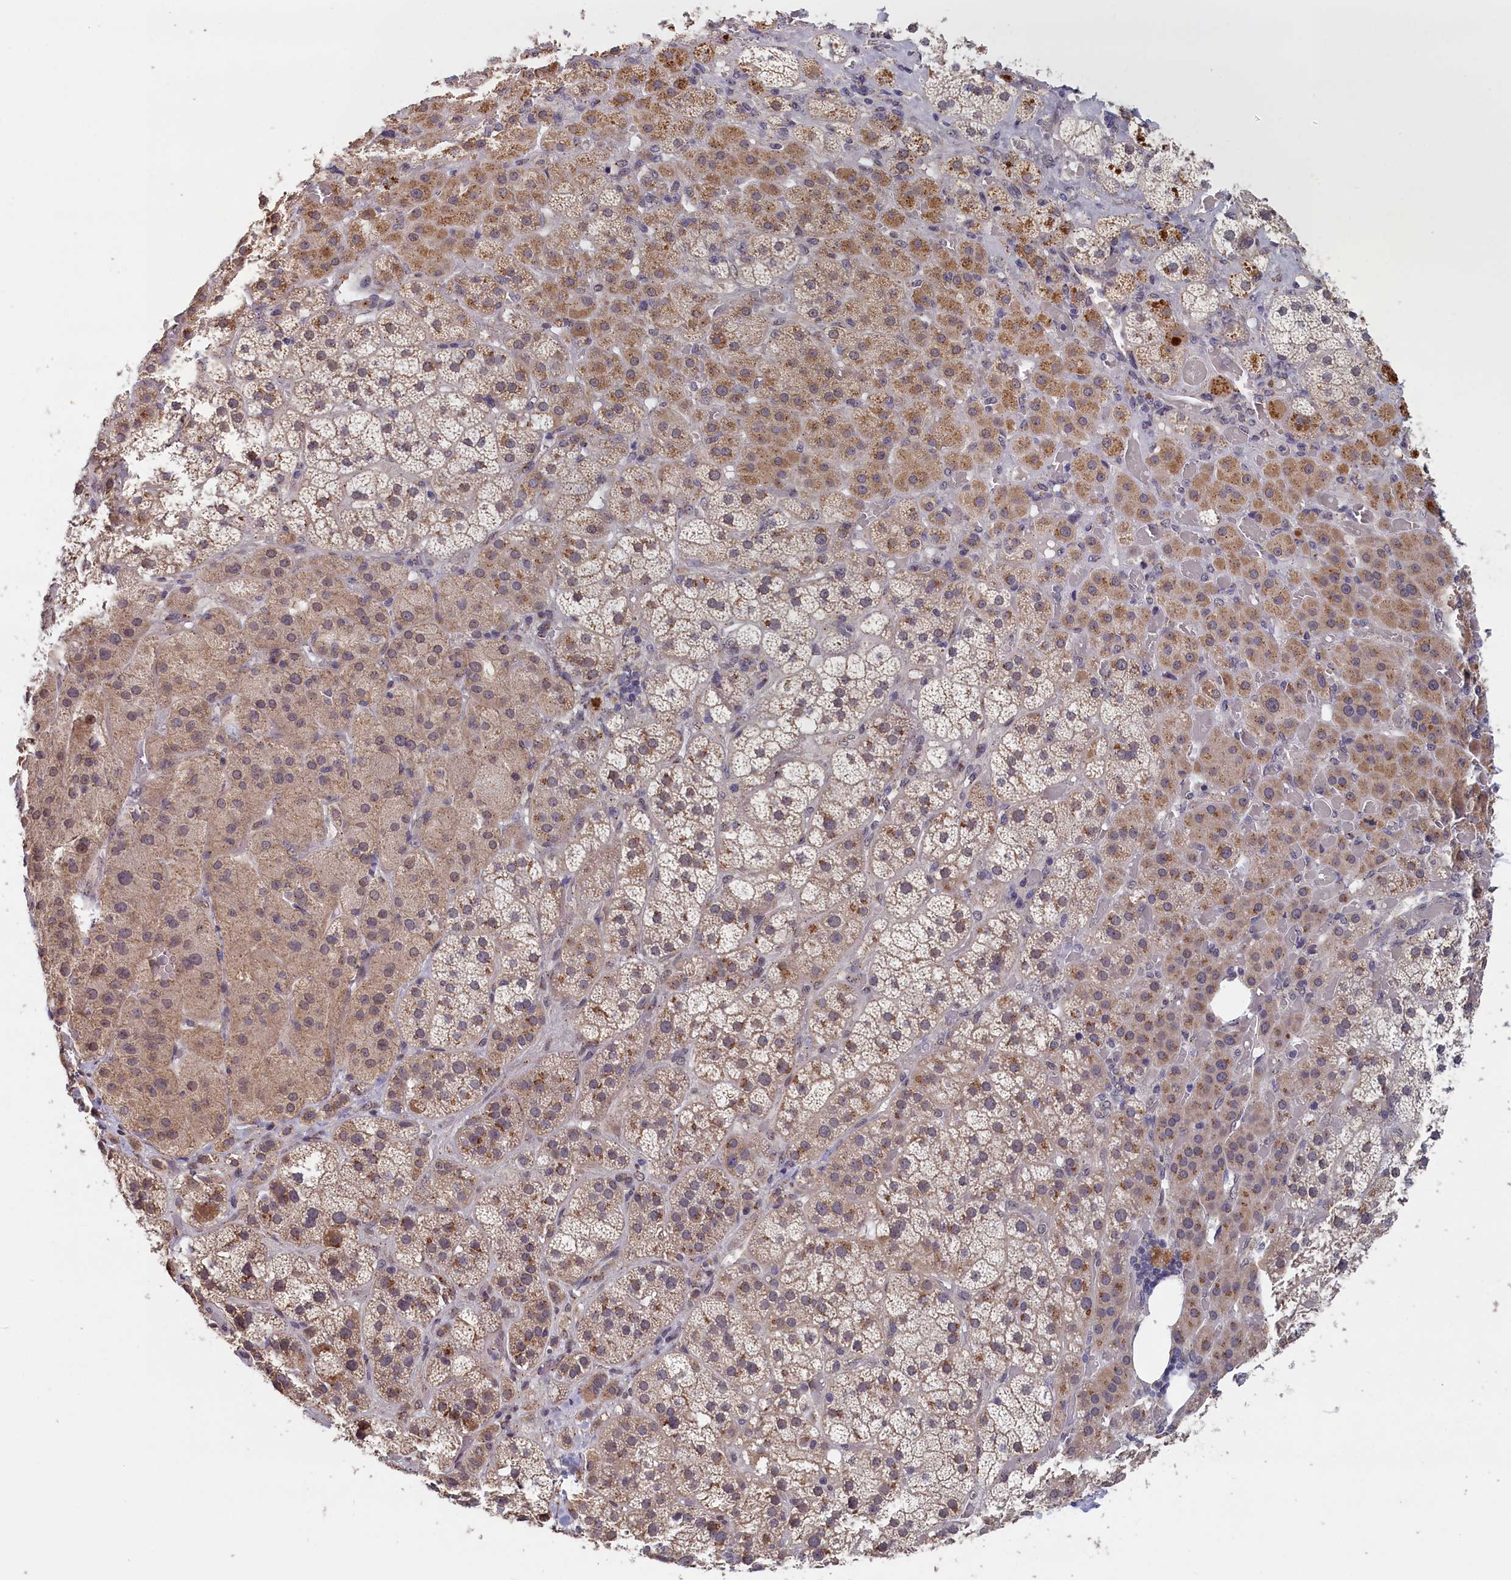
{"staining": {"intensity": "moderate", "quantity": ">75%", "location": "cytoplasmic/membranous"}, "tissue": "adrenal gland", "cell_type": "Glandular cells", "image_type": "normal", "snomed": [{"axis": "morphology", "description": "Normal tissue, NOS"}, {"axis": "topography", "description": "Adrenal gland"}], "caption": "A photomicrograph showing moderate cytoplasmic/membranous expression in approximately >75% of glandular cells in unremarkable adrenal gland, as visualized by brown immunohistochemical staining.", "gene": "PIGQ", "patient": {"sex": "male", "age": 57}}